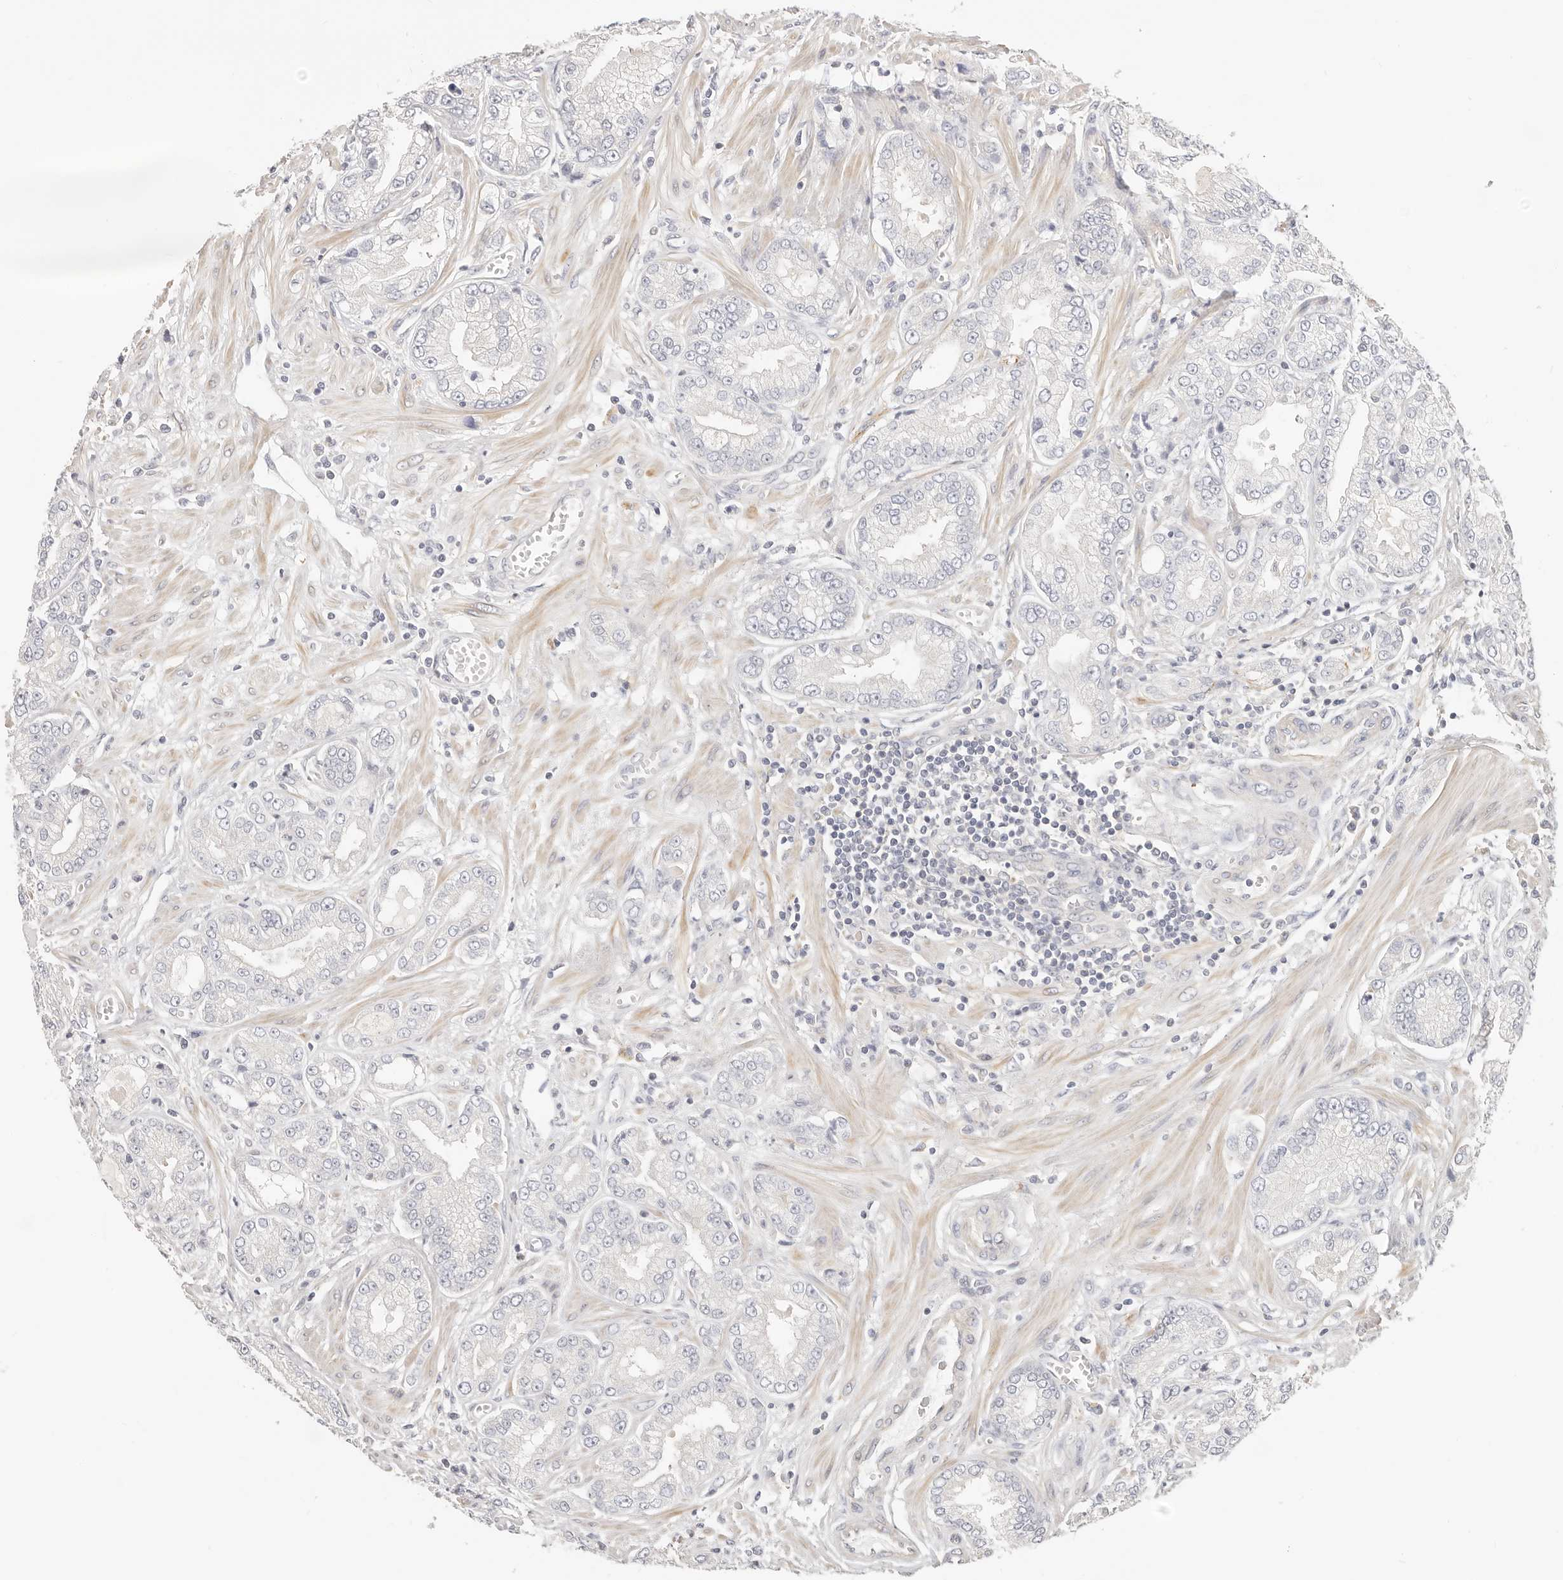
{"staining": {"intensity": "negative", "quantity": "none", "location": "none"}, "tissue": "prostate cancer", "cell_type": "Tumor cells", "image_type": "cancer", "snomed": [{"axis": "morphology", "description": "Adenocarcinoma, Low grade"}, {"axis": "topography", "description": "Prostate"}], "caption": "DAB immunohistochemical staining of prostate low-grade adenocarcinoma exhibits no significant expression in tumor cells.", "gene": "DTNBP1", "patient": {"sex": "male", "age": 62}}